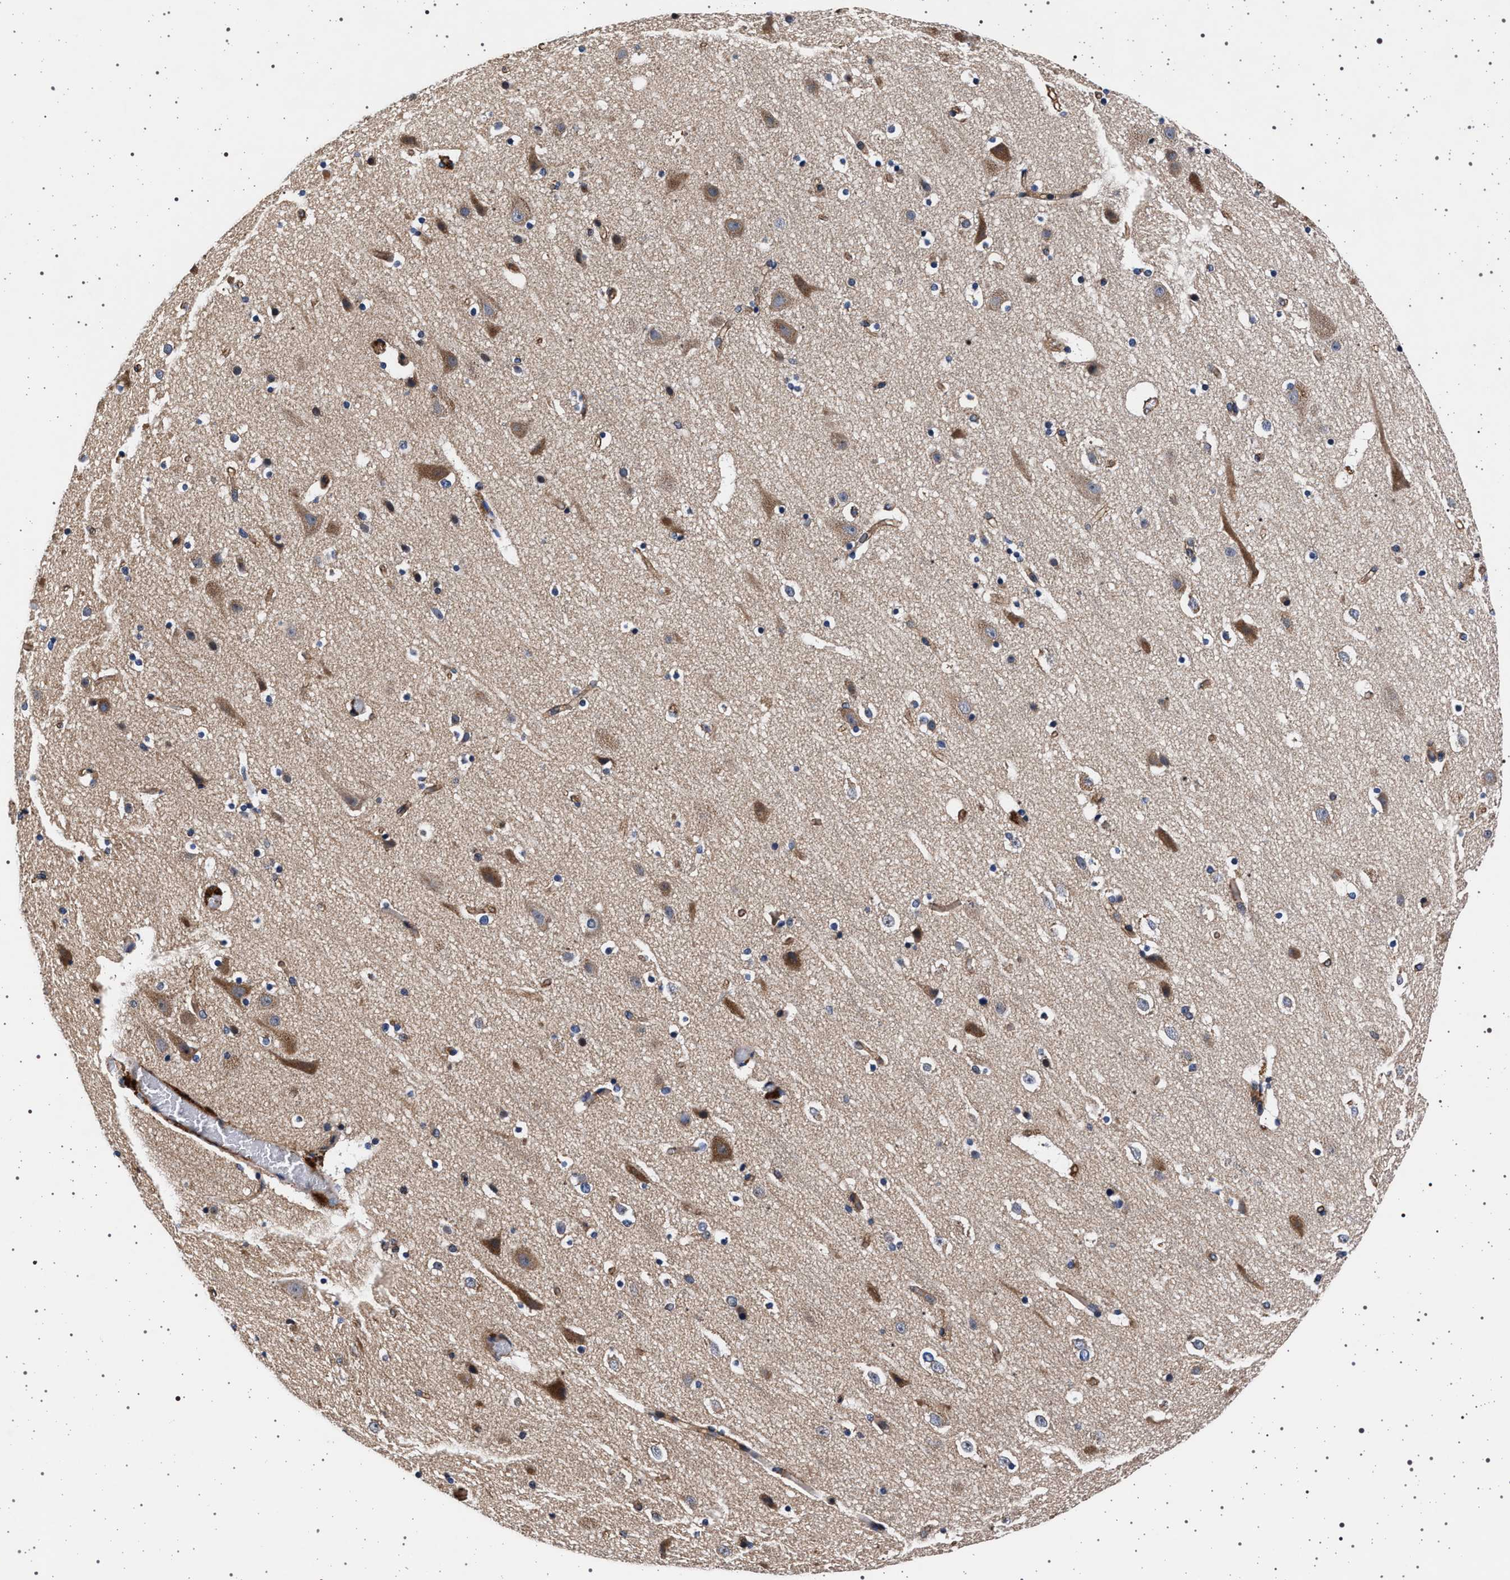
{"staining": {"intensity": "weak", "quantity": ">75%", "location": "cytoplasmic/membranous"}, "tissue": "cerebral cortex", "cell_type": "Endothelial cells", "image_type": "normal", "snomed": [{"axis": "morphology", "description": "Normal tissue, NOS"}, {"axis": "topography", "description": "Cerebral cortex"}], "caption": "A high-resolution photomicrograph shows immunohistochemistry staining of benign cerebral cortex, which exhibits weak cytoplasmic/membranous positivity in approximately >75% of endothelial cells.", "gene": "KCNK6", "patient": {"sex": "male", "age": 45}}